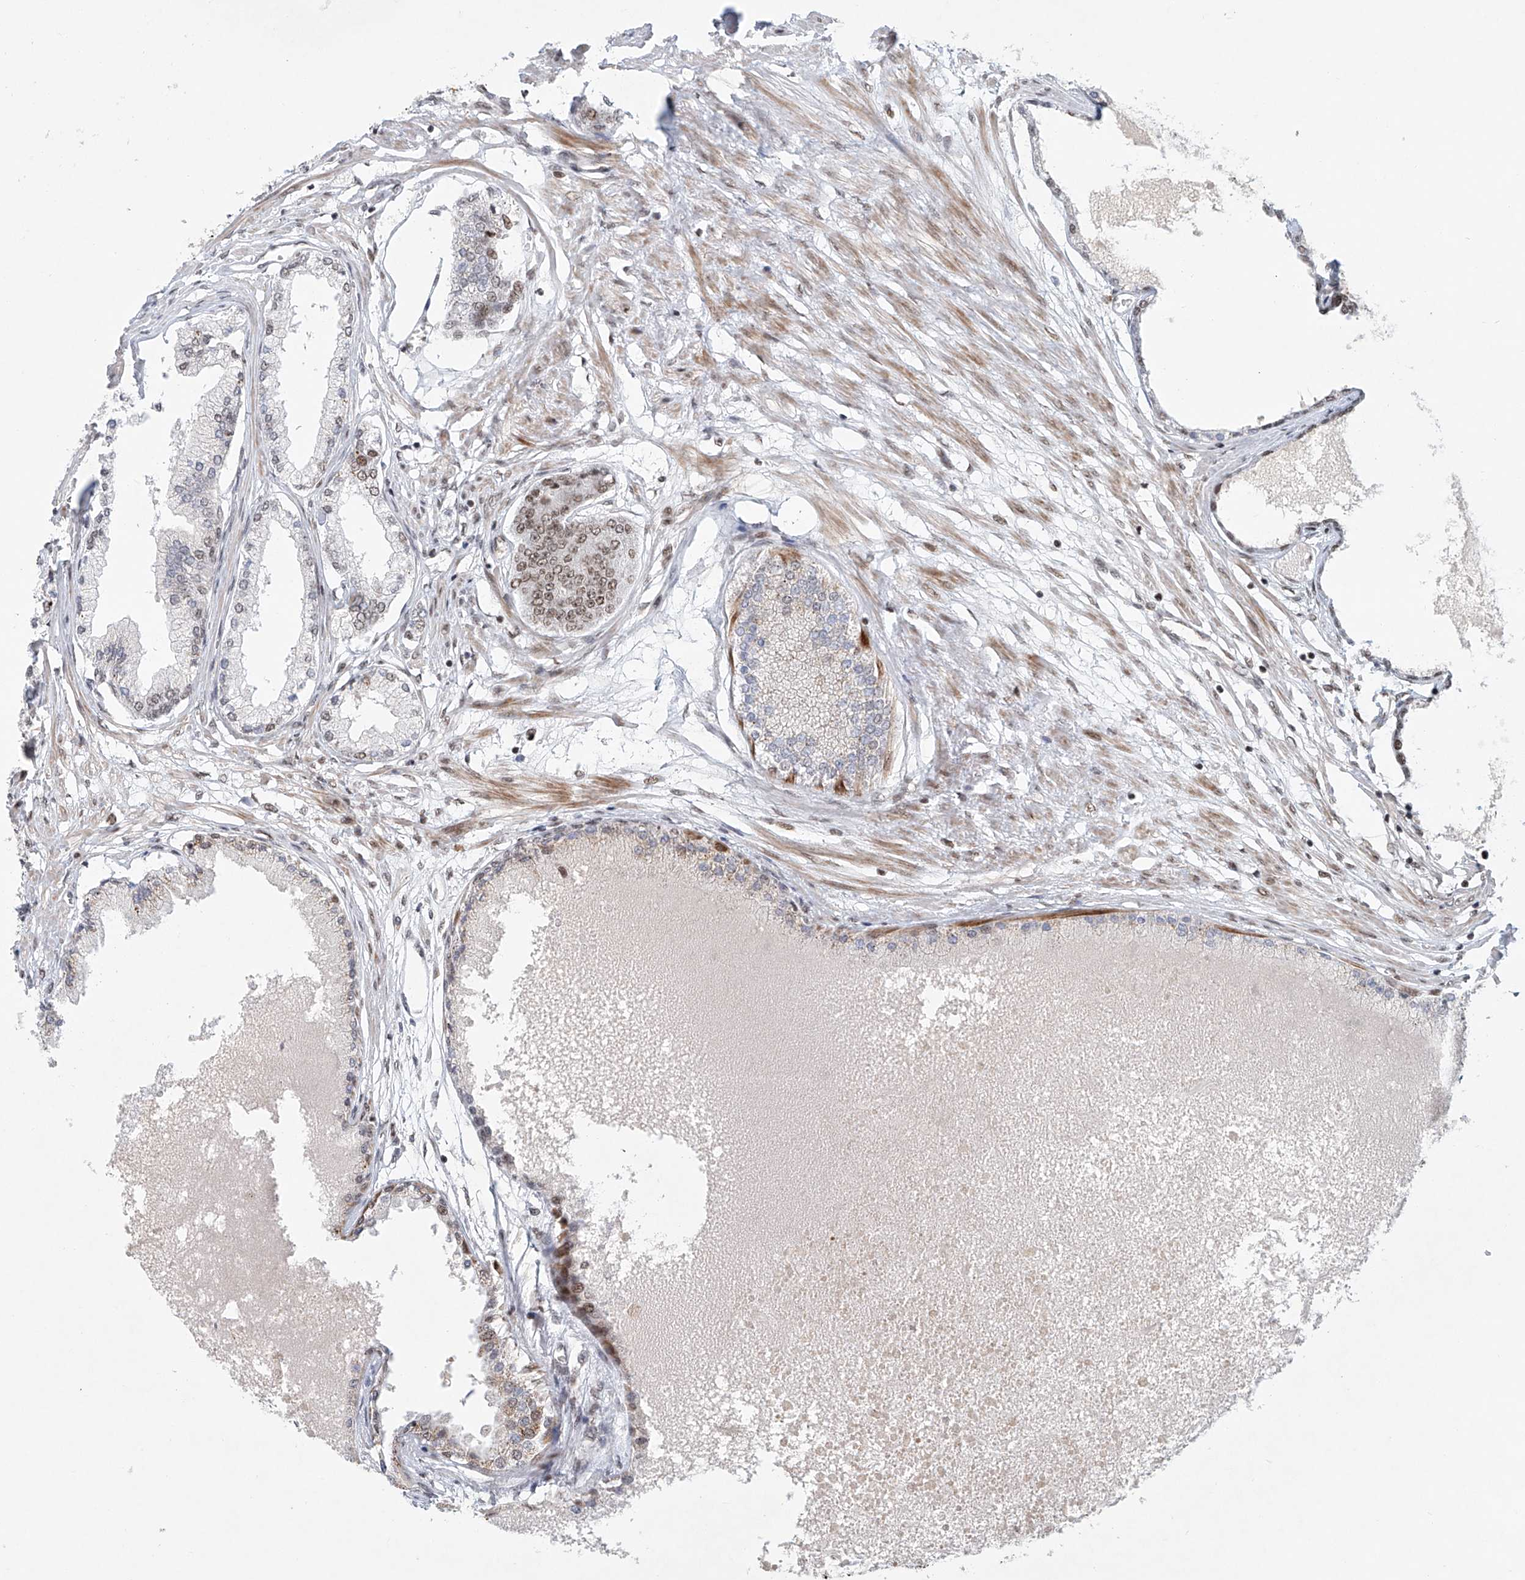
{"staining": {"intensity": "moderate", "quantity": "25%-75%", "location": "nuclear"}, "tissue": "prostate cancer", "cell_type": "Tumor cells", "image_type": "cancer", "snomed": [{"axis": "morphology", "description": "Adenocarcinoma, Low grade"}, {"axis": "topography", "description": "Prostate"}], "caption": "DAB immunohistochemical staining of prostate low-grade adenocarcinoma exhibits moderate nuclear protein staining in approximately 25%-75% of tumor cells.", "gene": "ZNF470", "patient": {"sex": "male", "age": 63}}